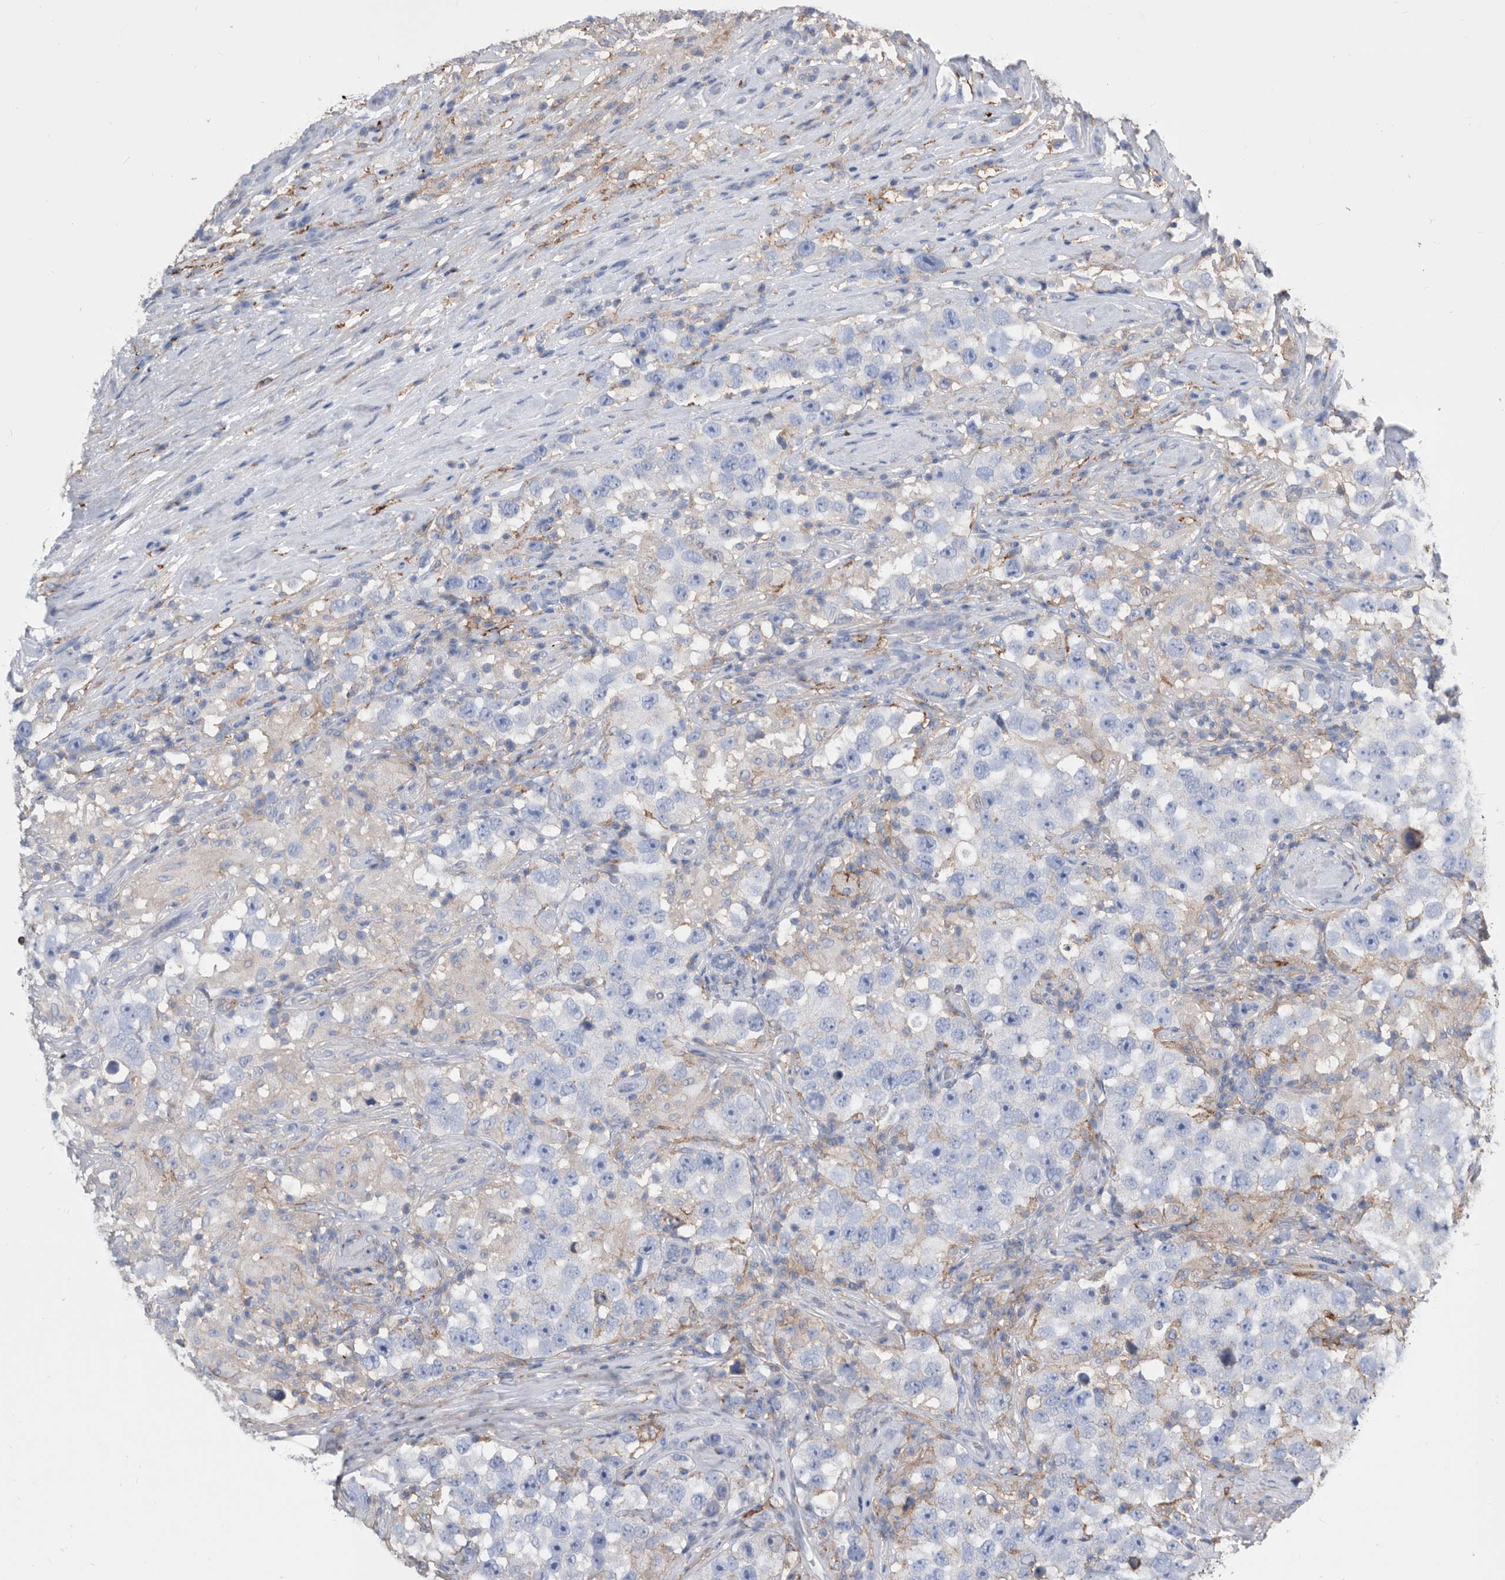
{"staining": {"intensity": "negative", "quantity": "none", "location": "none"}, "tissue": "testis cancer", "cell_type": "Tumor cells", "image_type": "cancer", "snomed": [{"axis": "morphology", "description": "Seminoma, NOS"}, {"axis": "topography", "description": "Testis"}], "caption": "Micrograph shows no significant protein staining in tumor cells of seminoma (testis). Brightfield microscopy of IHC stained with DAB (brown) and hematoxylin (blue), captured at high magnification.", "gene": "MS4A4A", "patient": {"sex": "male", "age": 49}}